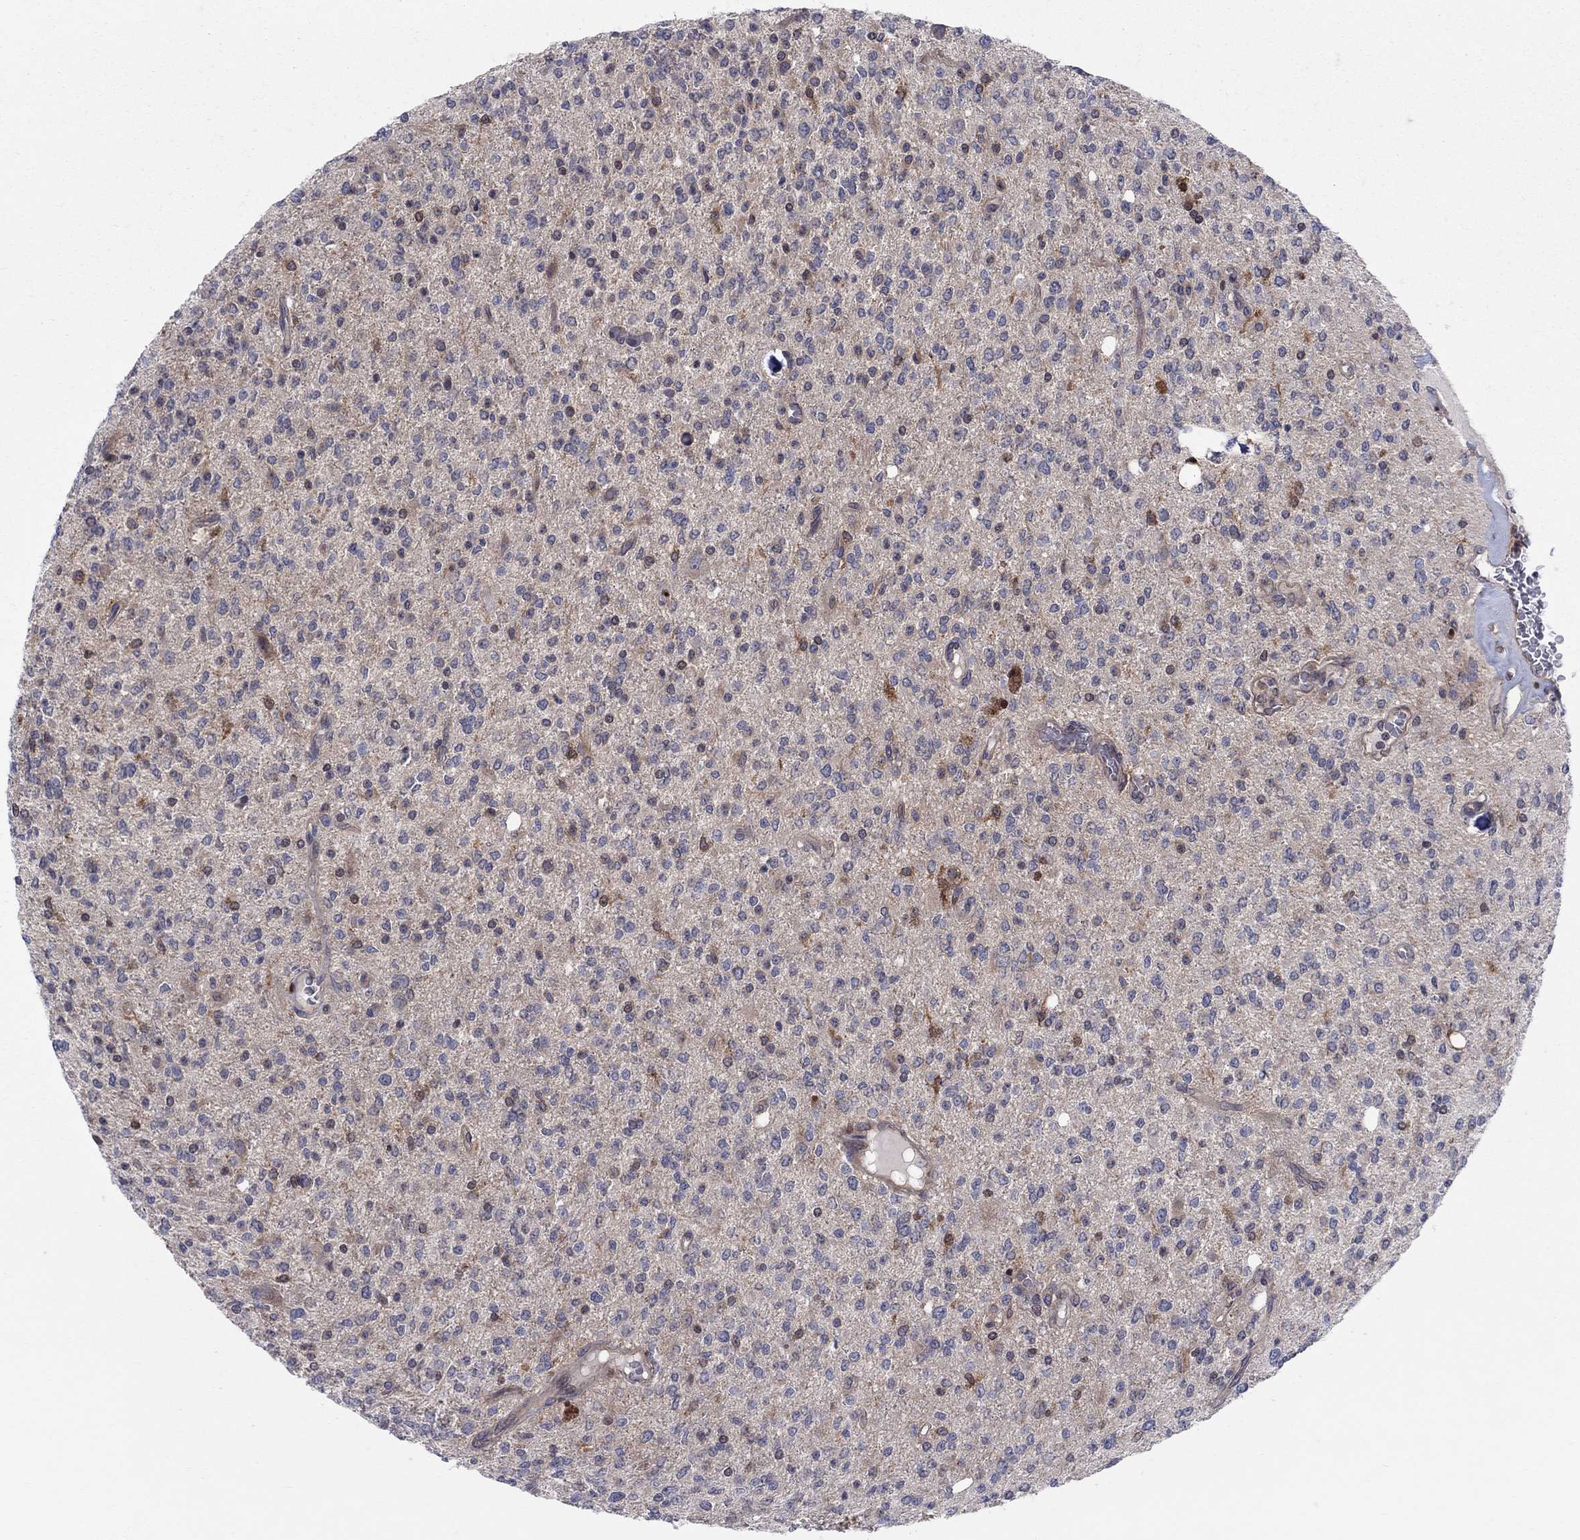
{"staining": {"intensity": "negative", "quantity": "none", "location": "none"}, "tissue": "glioma", "cell_type": "Tumor cells", "image_type": "cancer", "snomed": [{"axis": "morphology", "description": "Glioma, malignant, Low grade"}, {"axis": "topography", "description": "Brain"}], "caption": "Glioma stained for a protein using immunohistochemistry (IHC) shows no expression tumor cells.", "gene": "ZNHIT3", "patient": {"sex": "male", "age": 67}}